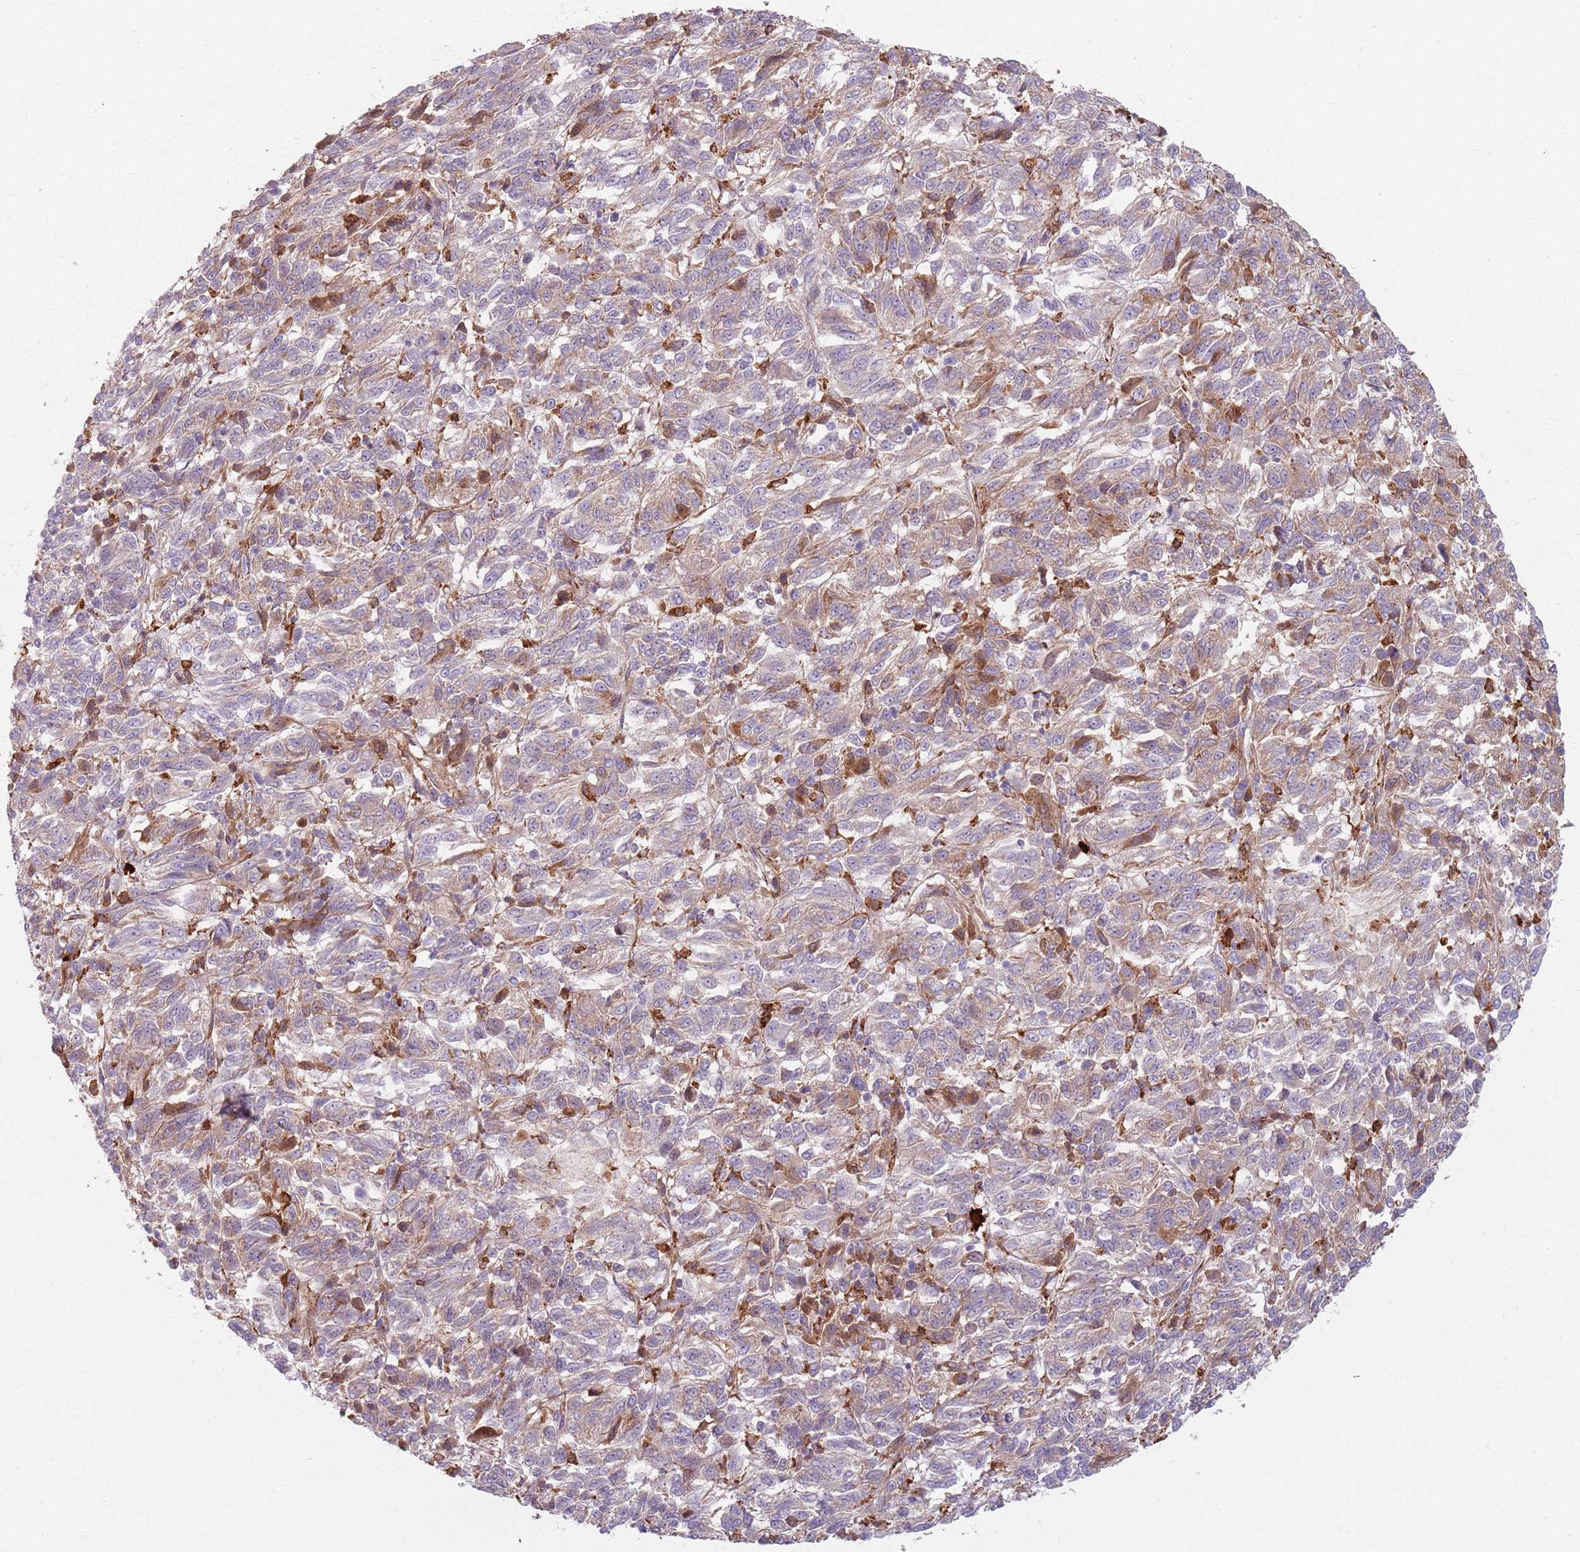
{"staining": {"intensity": "moderate", "quantity": "<25%", "location": "cytoplasmic/membranous"}, "tissue": "melanoma", "cell_type": "Tumor cells", "image_type": "cancer", "snomed": [{"axis": "morphology", "description": "Malignant melanoma, Metastatic site"}, {"axis": "topography", "description": "Lung"}], "caption": "Tumor cells exhibit low levels of moderate cytoplasmic/membranous positivity in about <25% of cells in malignant melanoma (metastatic site).", "gene": "COLGALT1", "patient": {"sex": "male", "age": 64}}